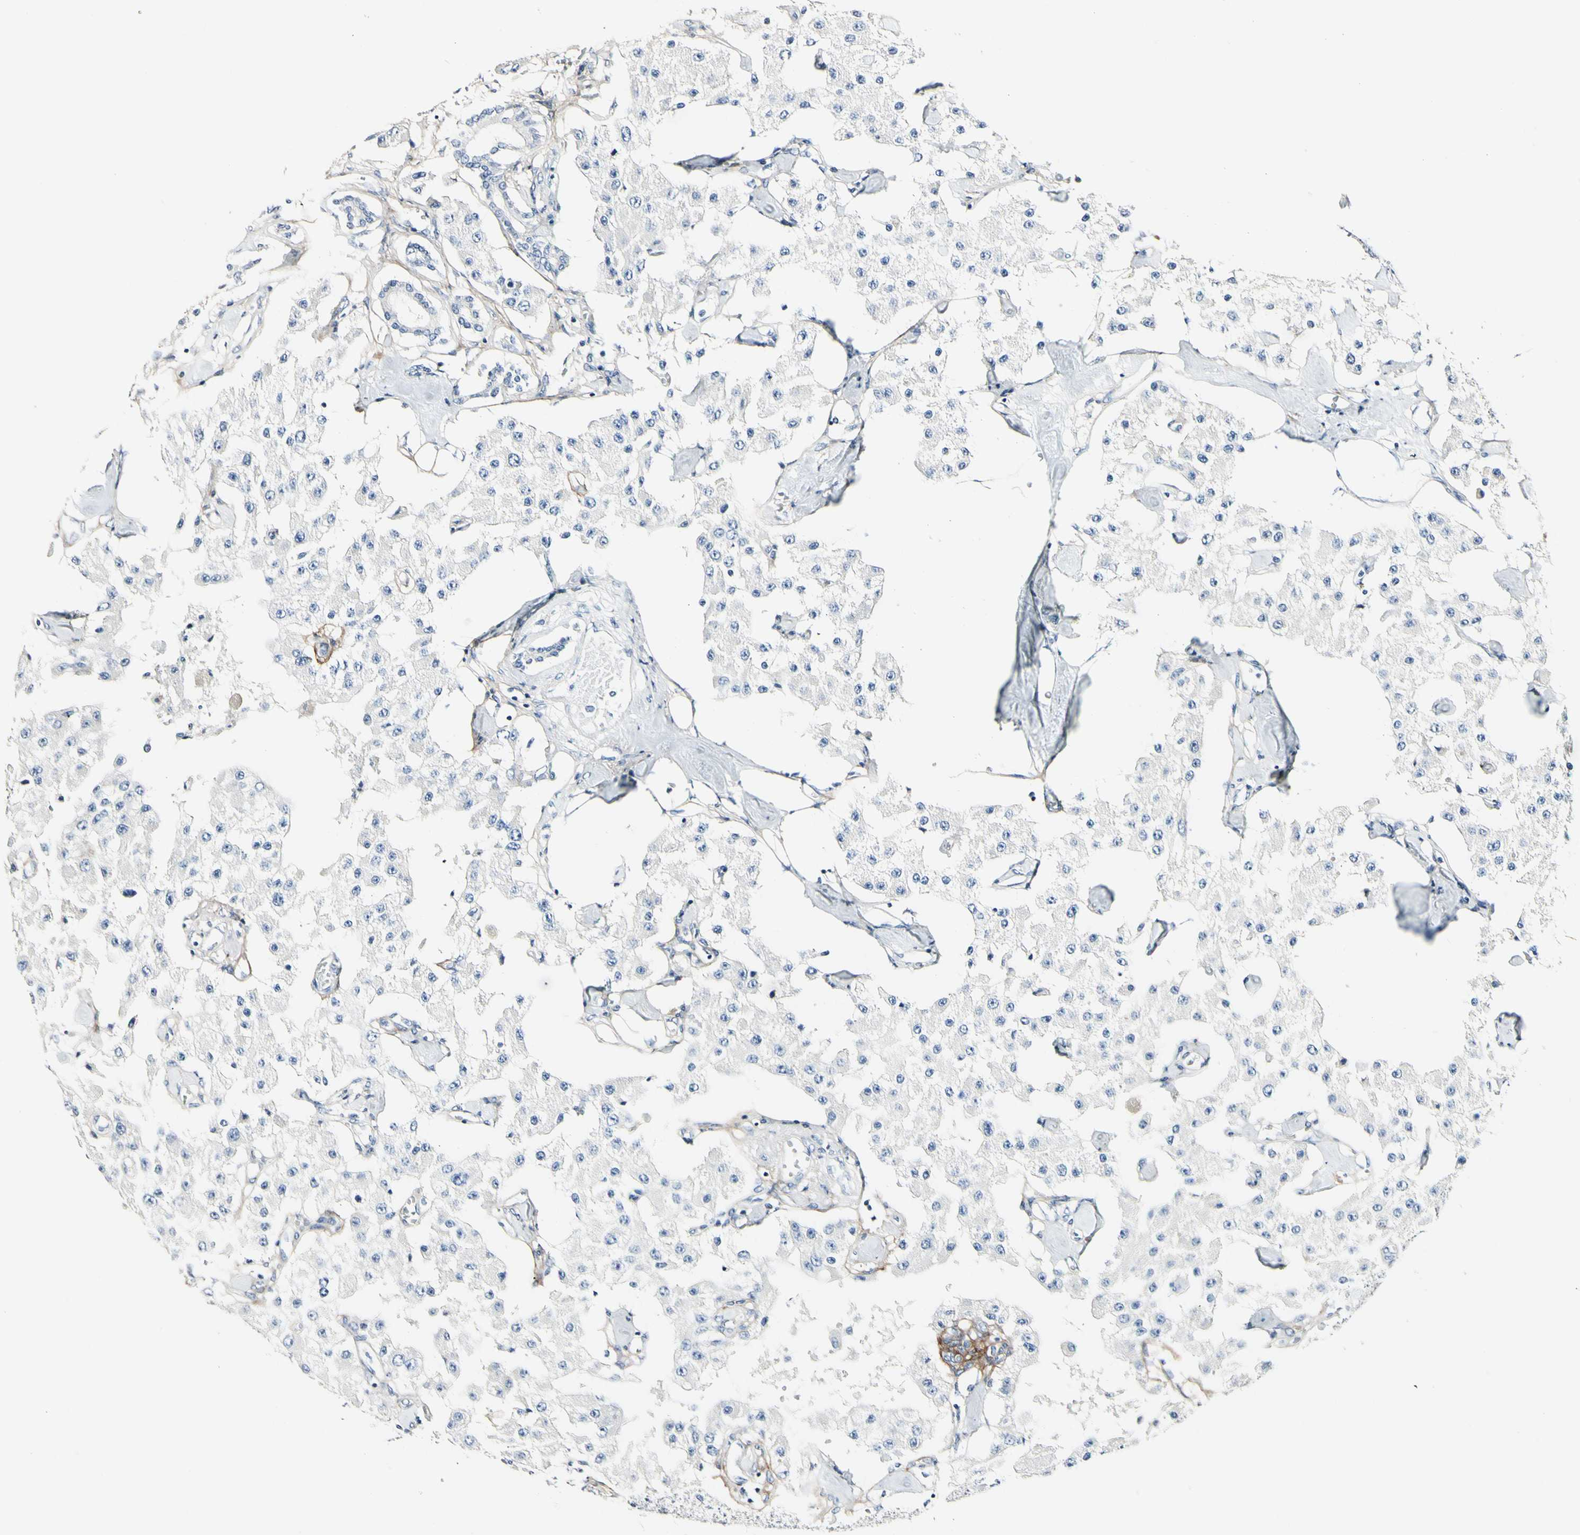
{"staining": {"intensity": "negative", "quantity": "none", "location": "none"}, "tissue": "carcinoid", "cell_type": "Tumor cells", "image_type": "cancer", "snomed": [{"axis": "morphology", "description": "Carcinoid, malignant, NOS"}, {"axis": "topography", "description": "Pancreas"}], "caption": "Human malignant carcinoid stained for a protein using immunohistochemistry (IHC) displays no expression in tumor cells.", "gene": "COL6A3", "patient": {"sex": "male", "age": 41}}